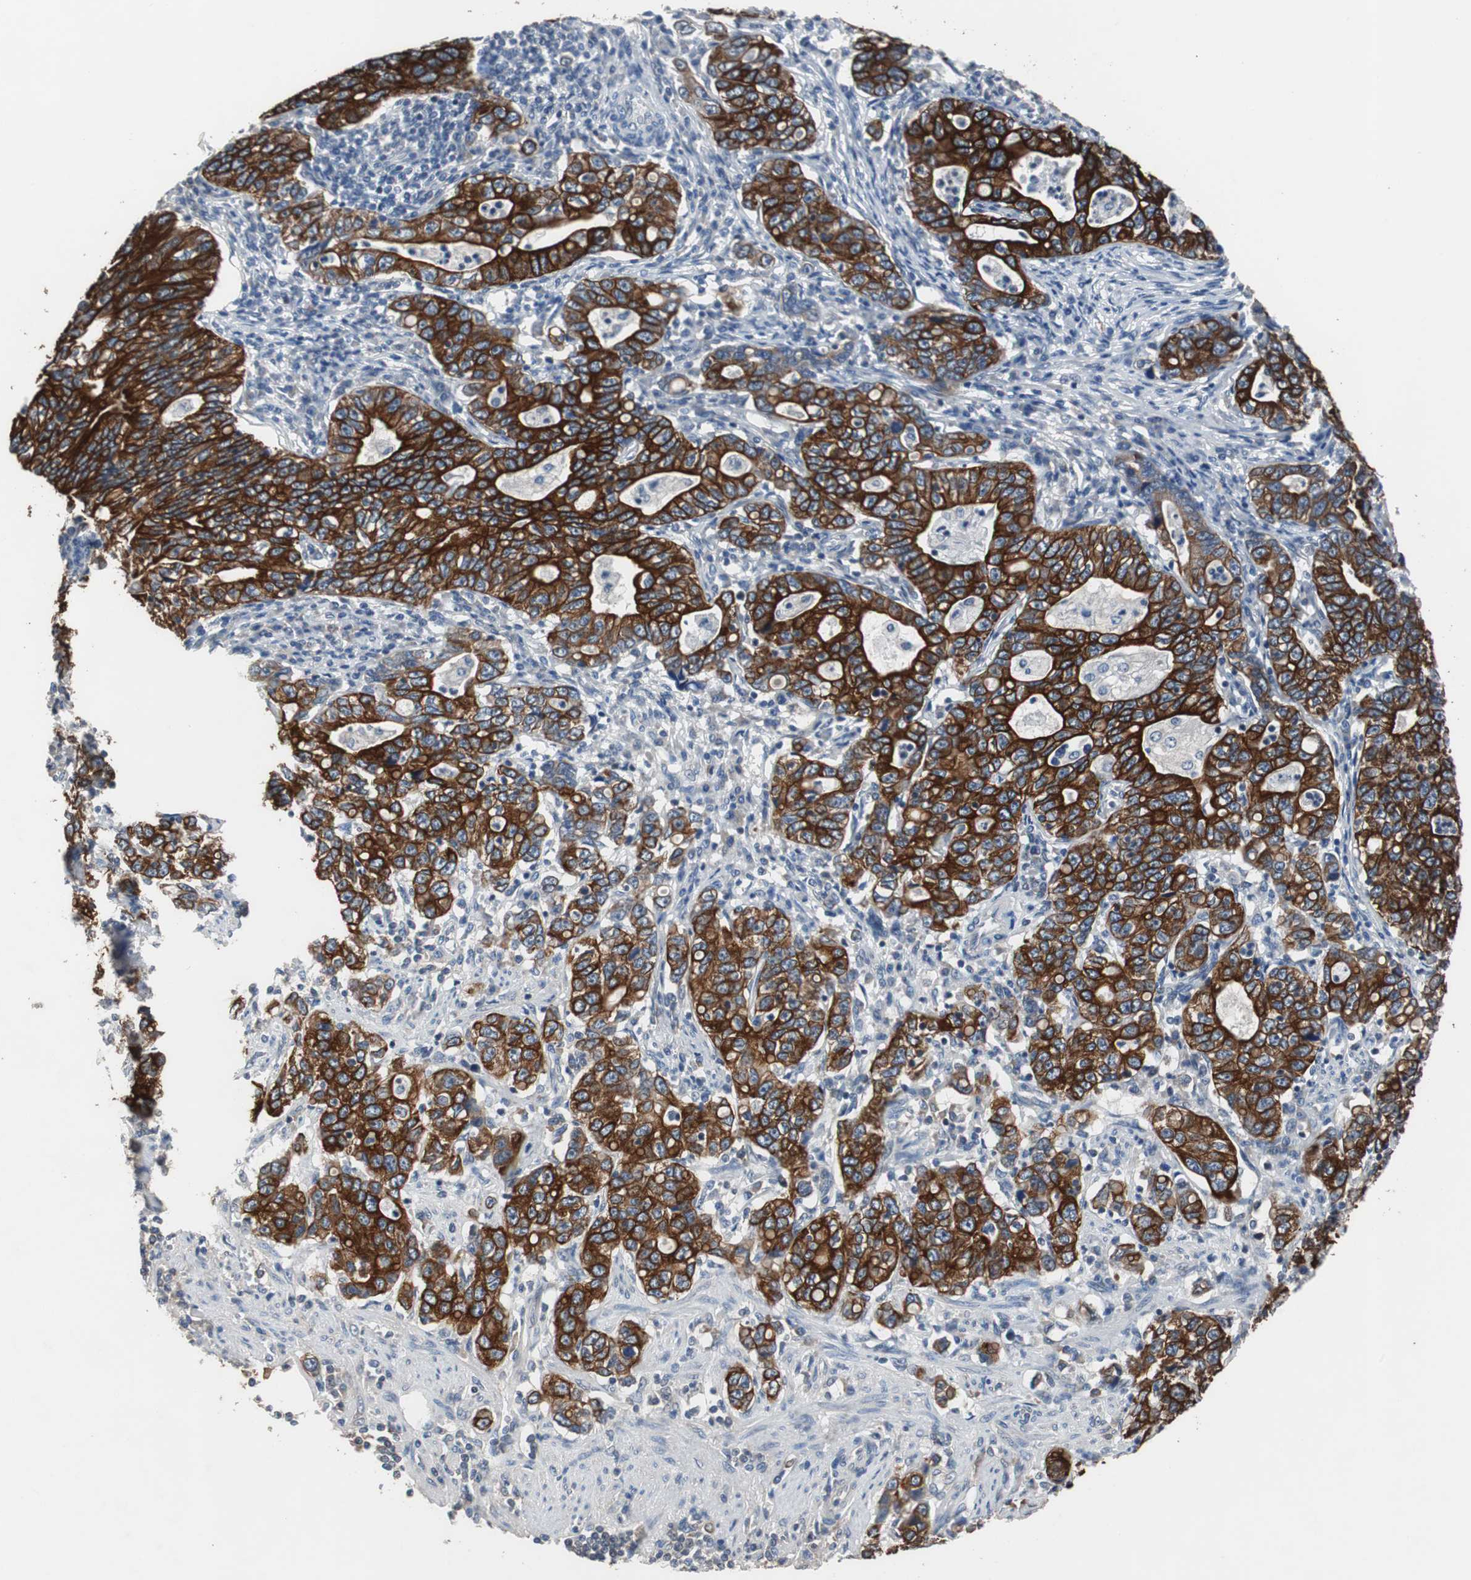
{"staining": {"intensity": "strong", "quantity": ">75%", "location": "cytoplasmic/membranous"}, "tissue": "stomach cancer", "cell_type": "Tumor cells", "image_type": "cancer", "snomed": [{"axis": "morphology", "description": "Adenocarcinoma, NOS"}, {"axis": "topography", "description": "Stomach, lower"}], "caption": "Strong cytoplasmic/membranous protein staining is identified in approximately >75% of tumor cells in adenocarcinoma (stomach).", "gene": "USP10", "patient": {"sex": "female", "age": 72}}